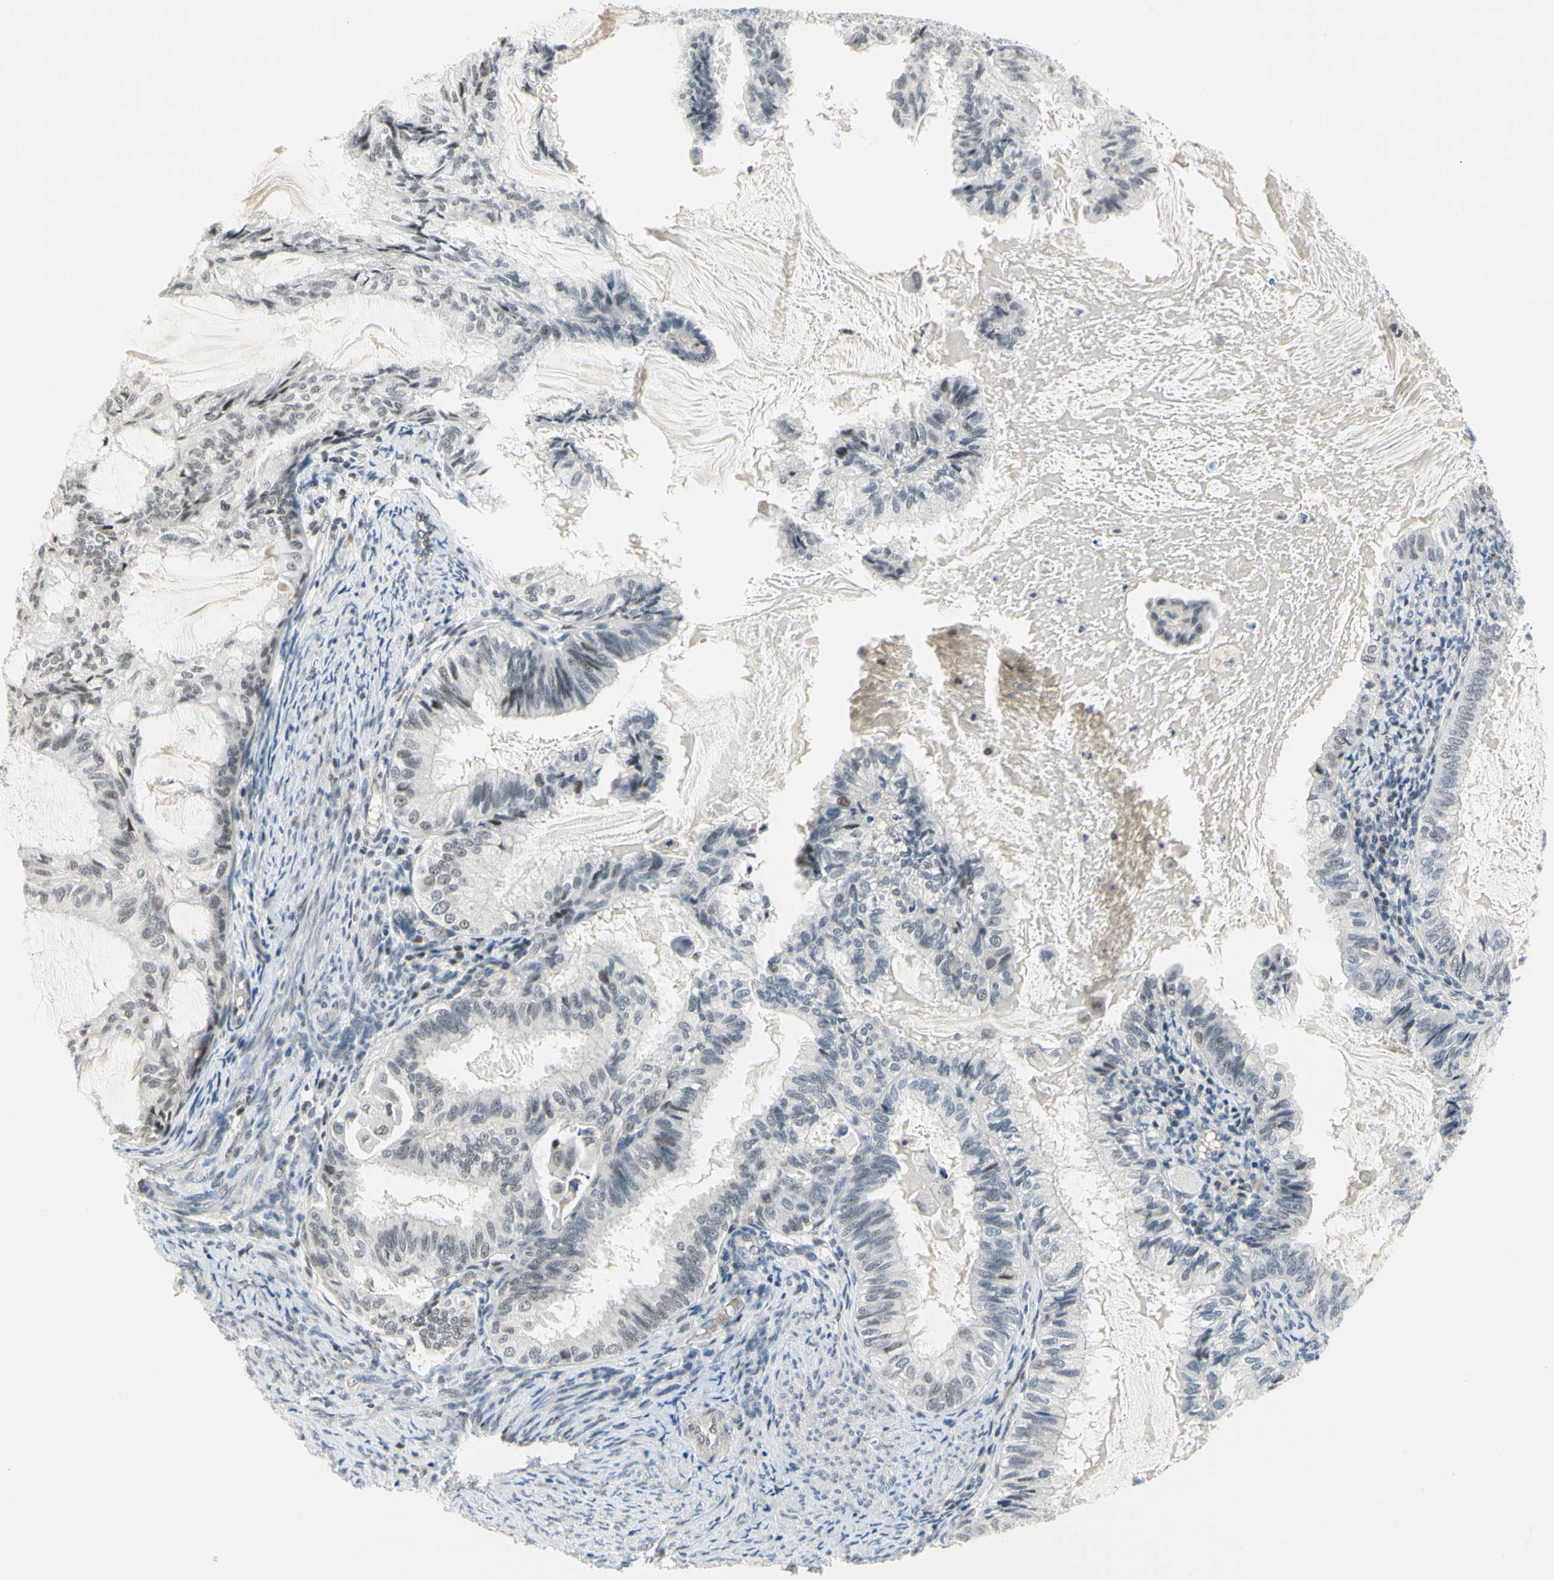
{"staining": {"intensity": "weak", "quantity": "<25%", "location": "nuclear"}, "tissue": "cervical cancer", "cell_type": "Tumor cells", "image_type": "cancer", "snomed": [{"axis": "morphology", "description": "Normal tissue, NOS"}, {"axis": "morphology", "description": "Adenocarcinoma, NOS"}, {"axis": "topography", "description": "Cervix"}, {"axis": "topography", "description": "Endometrium"}], "caption": "Photomicrograph shows no significant protein positivity in tumor cells of cervical cancer.", "gene": "IMPG2", "patient": {"sex": "female", "age": 86}}